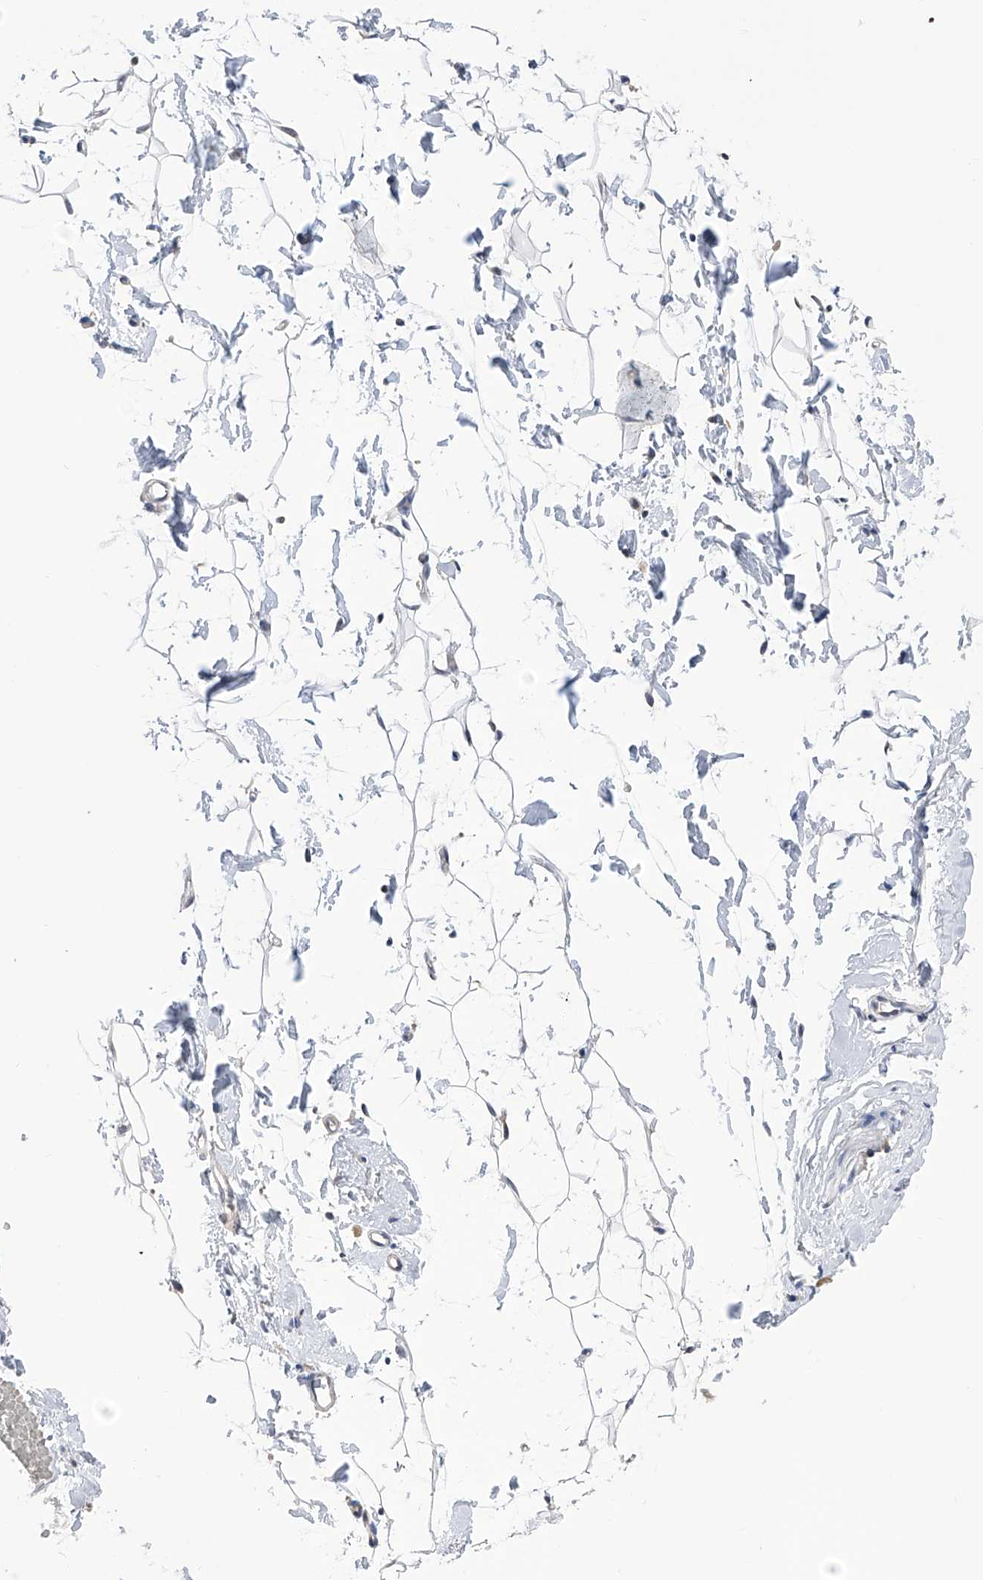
{"staining": {"intensity": "negative", "quantity": "none", "location": "none"}, "tissue": "adipose tissue", "cell_type": "Adipocytes", "image_type": "normal", "snomed": [{"axis": "morphology", "description": "Normal tissue, NOS"}, {"axis": "topography", "description": "Breast"}], "caption": "Adipocytes show no significant protein staining in benign adipose tissue. (DAB immunohistochemistry (IHC) visualized using brightfield microscopy, high magnification).", "gene": "PGM3", "patient": {"sex": "female", "age": 23}}